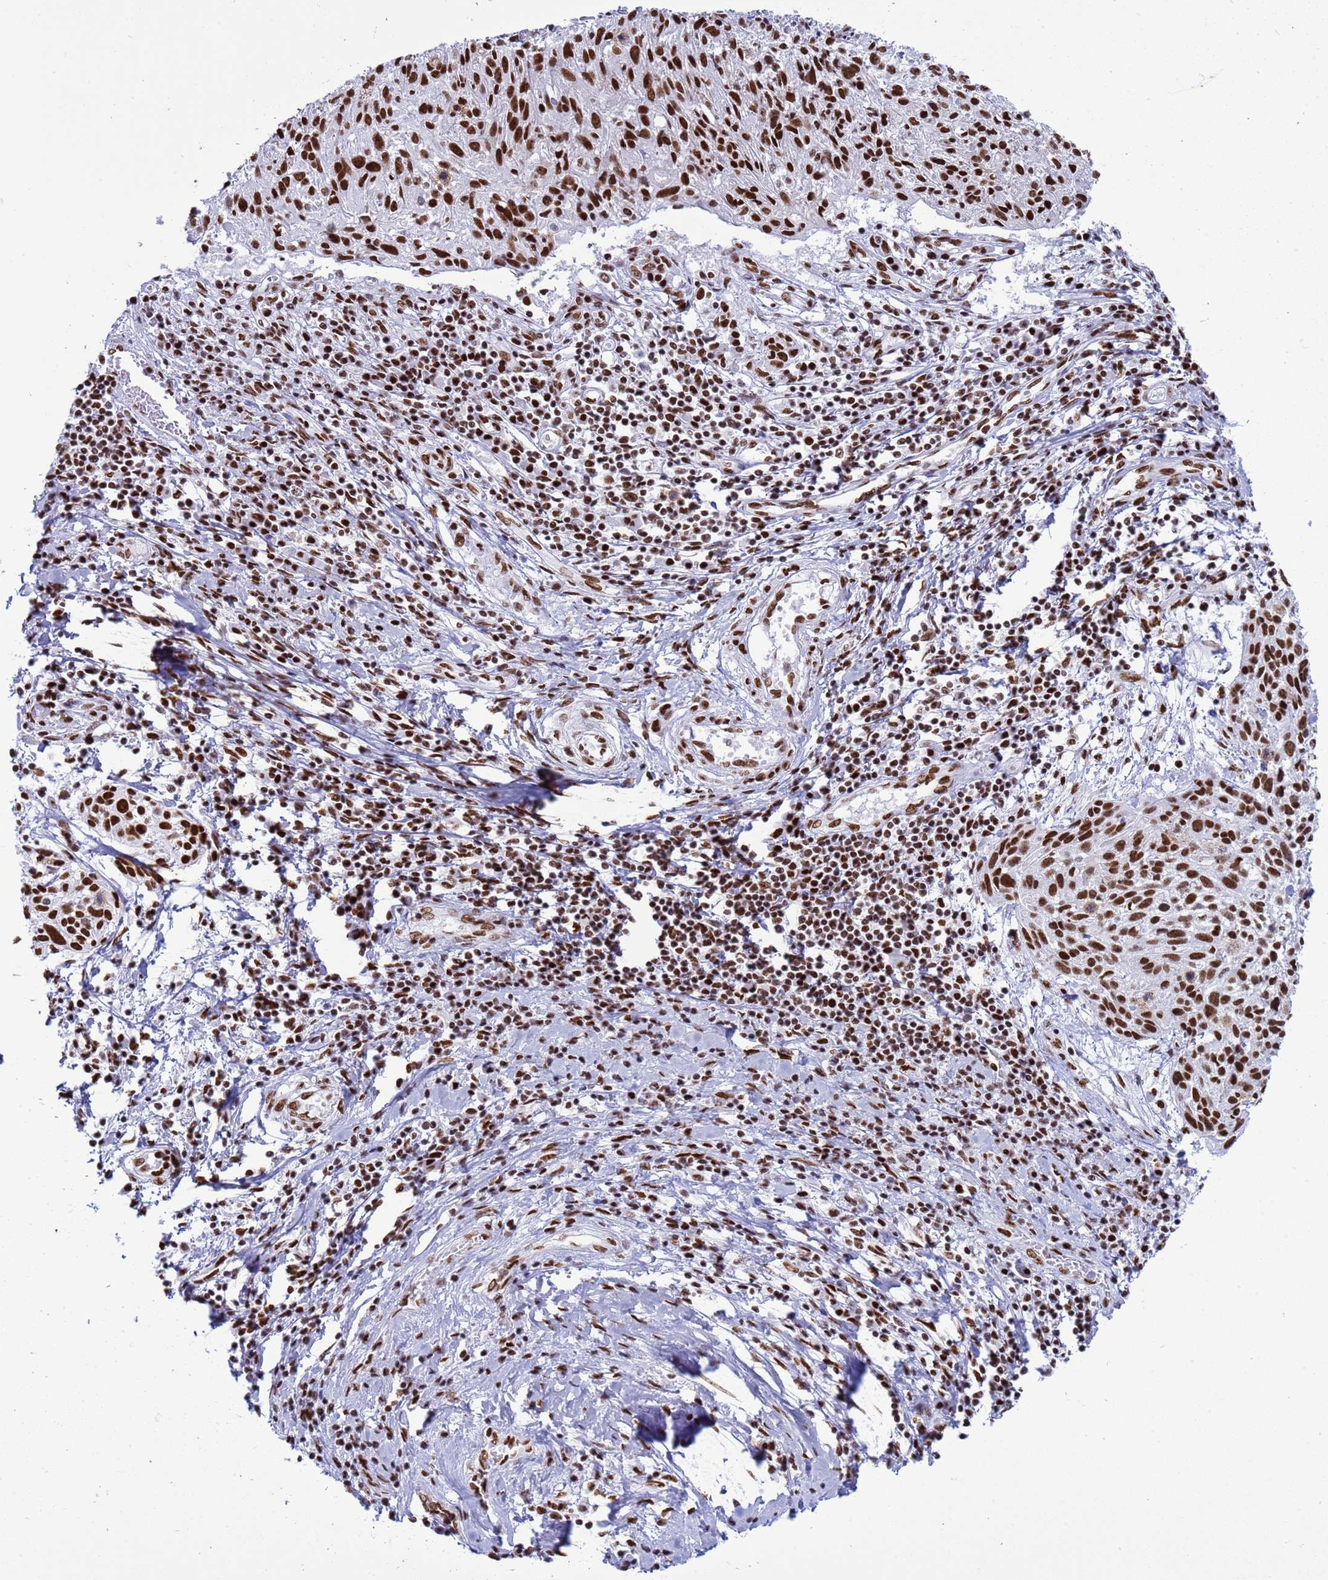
{"staining": {"intensity": "moderate", "quantity": ">75%", "location": "nuclear"}, "tissue": "cervical cancer", "cell_type": "Tumor cells", "image_type": "cancer", "snomed": [{"axis": "morphology", "description": "Squamous cell carcinoma, NOS"}, {"axis": "topography", "description": "Cervix"}], "caption": "A histopathology image showing moderate nuclear expression in about >75% of tumor cells in cervical cancer, as visualized by brown immunohistochemical staining.", "gene": "RALY", "patient": {"sex": "female", "age": 51}}